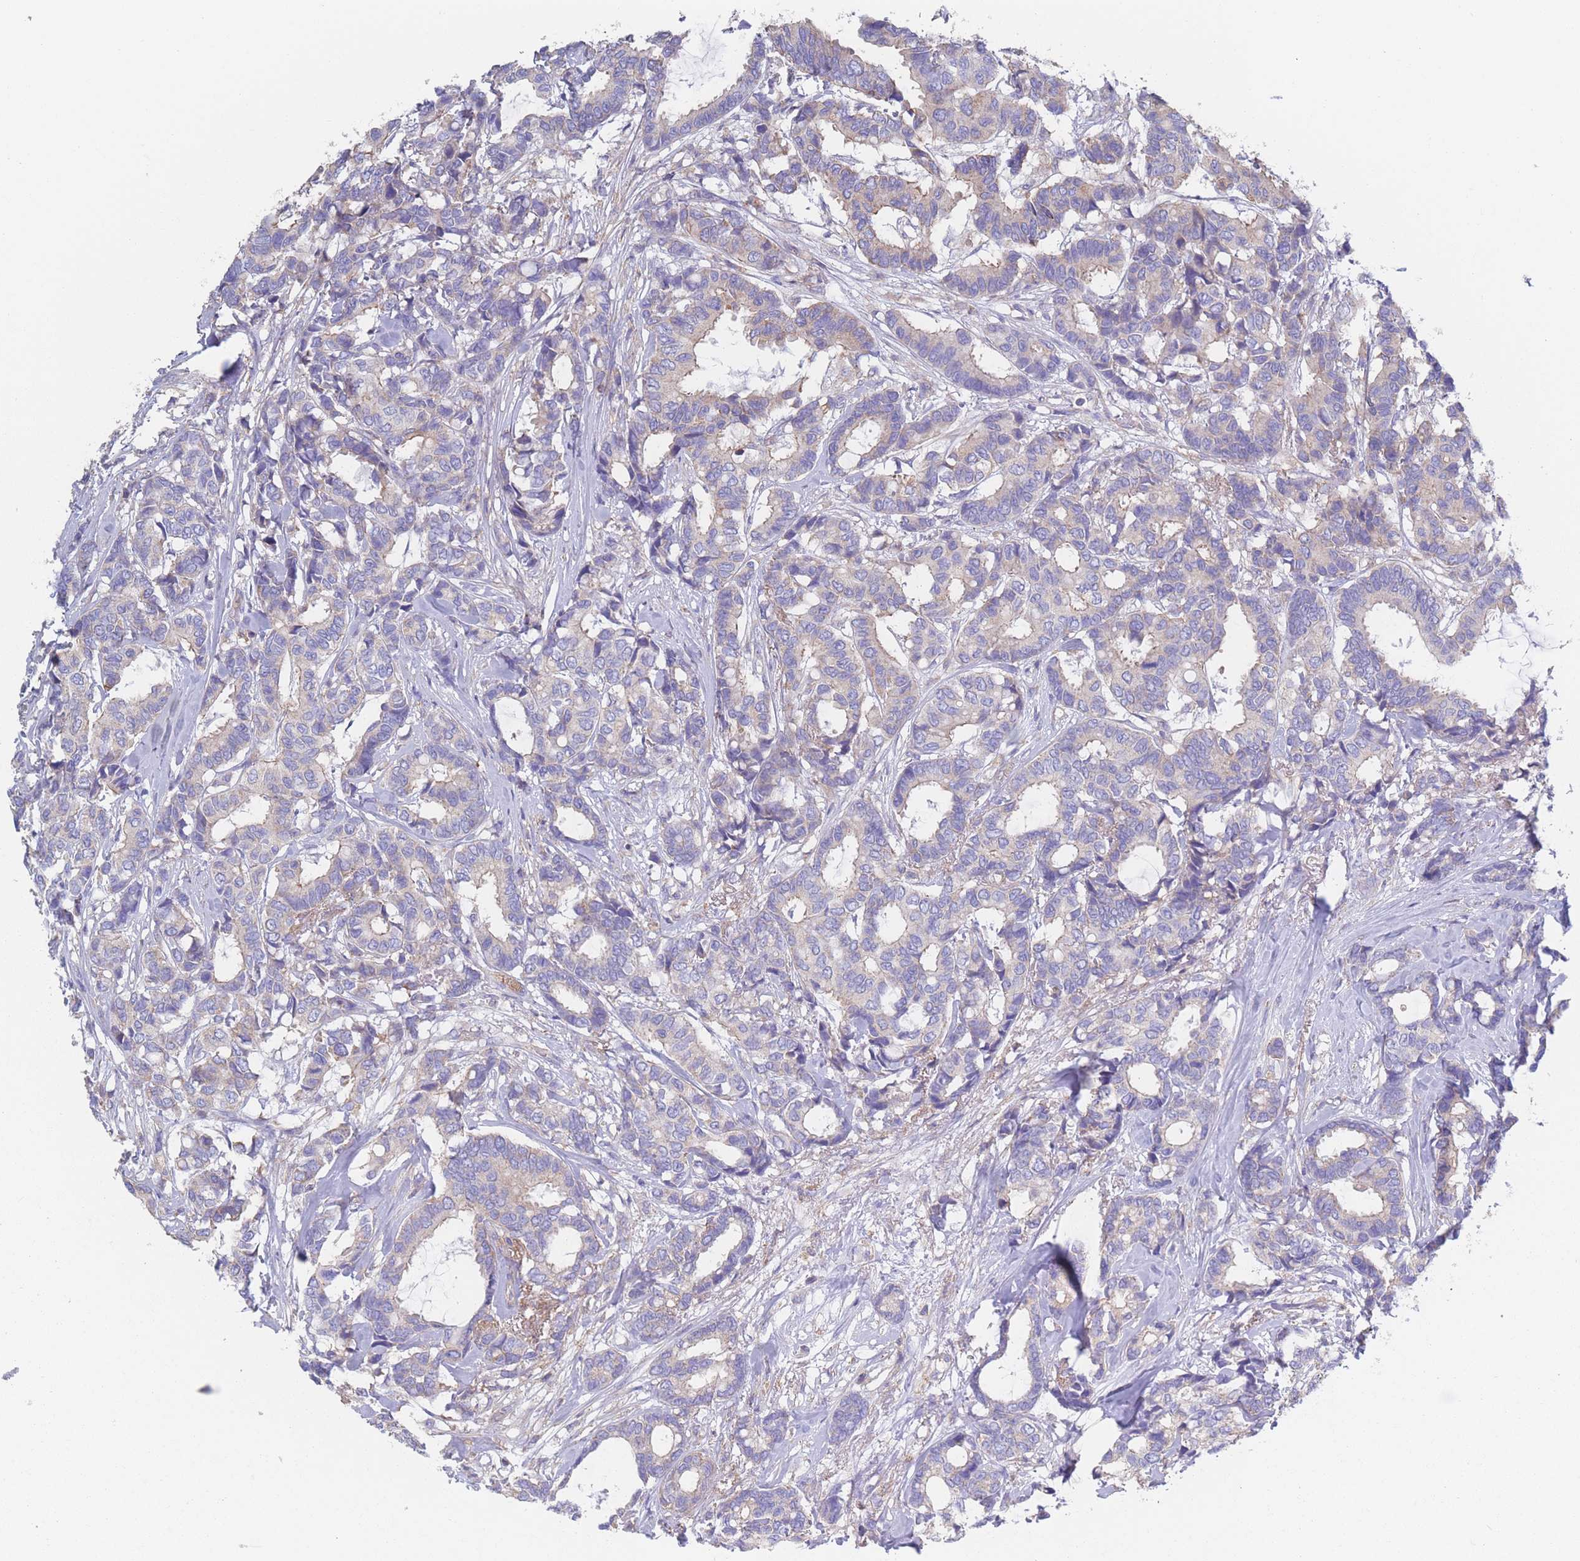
{"staining": {"intensity": "negative", "quantity": "none", "location": "none"}, "tissue": "breast cancer", "cell_type": "Tumor cells", "image_type": "cancer", "snomed": [{"axis": "morphology", "description": "Duct carcinoma"}, {"axis": "topography", "description": "Breast"}], "caption": "A photomicrograph of human breast cancer is negative for staining in tumor cells.", "gene": "ADH1A", "patient": {"sex": "female", "age": 87}}